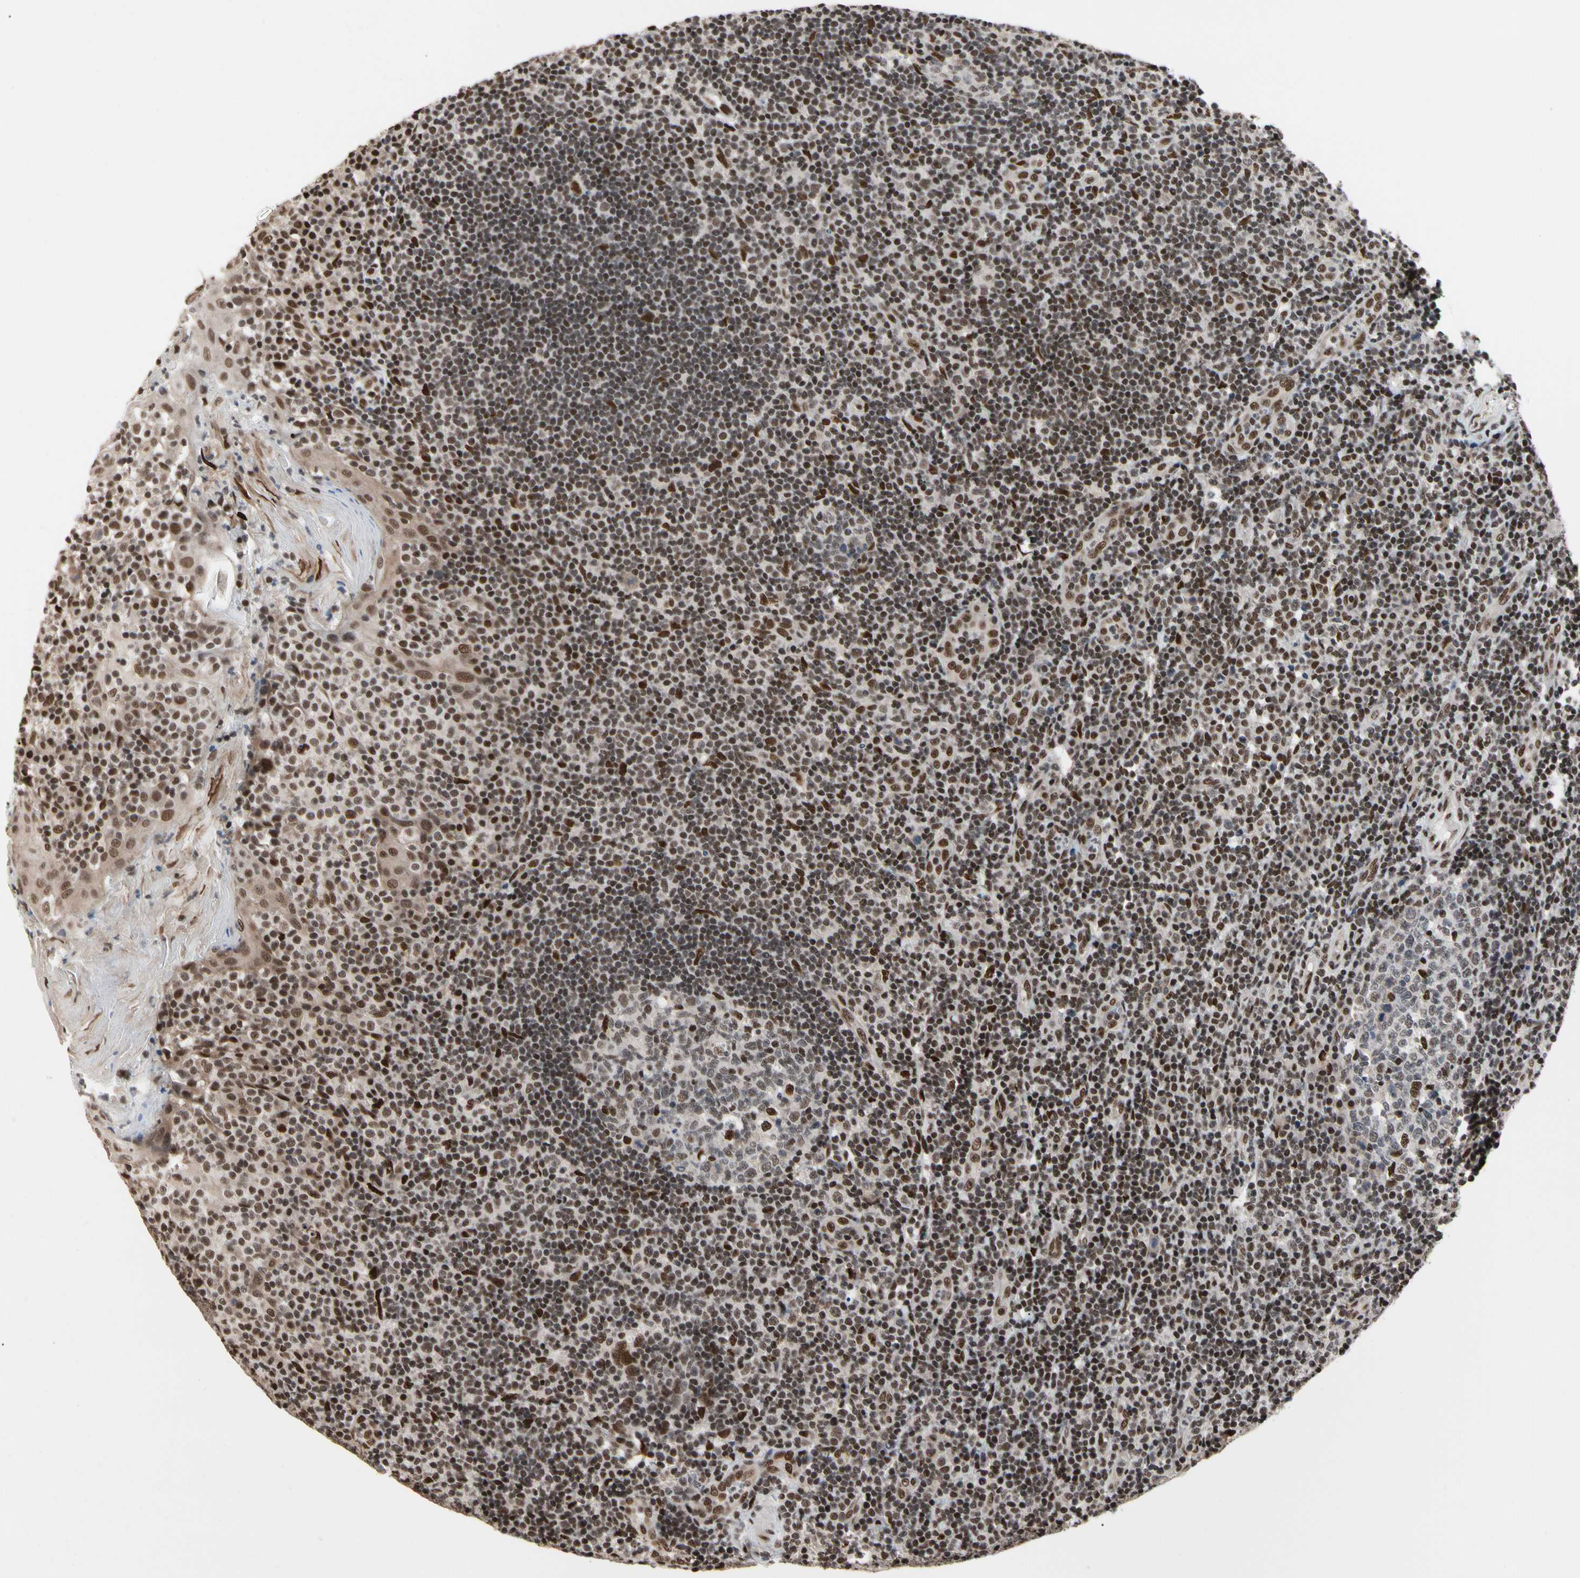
{"staining": {"intensity": "strong", "quantity": "<25%", "location": "nuclear"}, "tissue": "tonsil", "cell_type": "Germinal center cells", "image_type": "normal", "snomed": [{"axis": "morphology", "description": "Normal tissue, NOS"}, {"axis": "topography", "description": "Tonsil"}], "caption": "Immunohistochemical staining of unremarkable human tonsil displays medium levels of strong nuclear expression in approximately <25% of germinal center cells. (DAB IHC with brightfield microscopy, high magnification).", "gene": "FAM98B", "patient": {"sex": "female", "age": 40}}